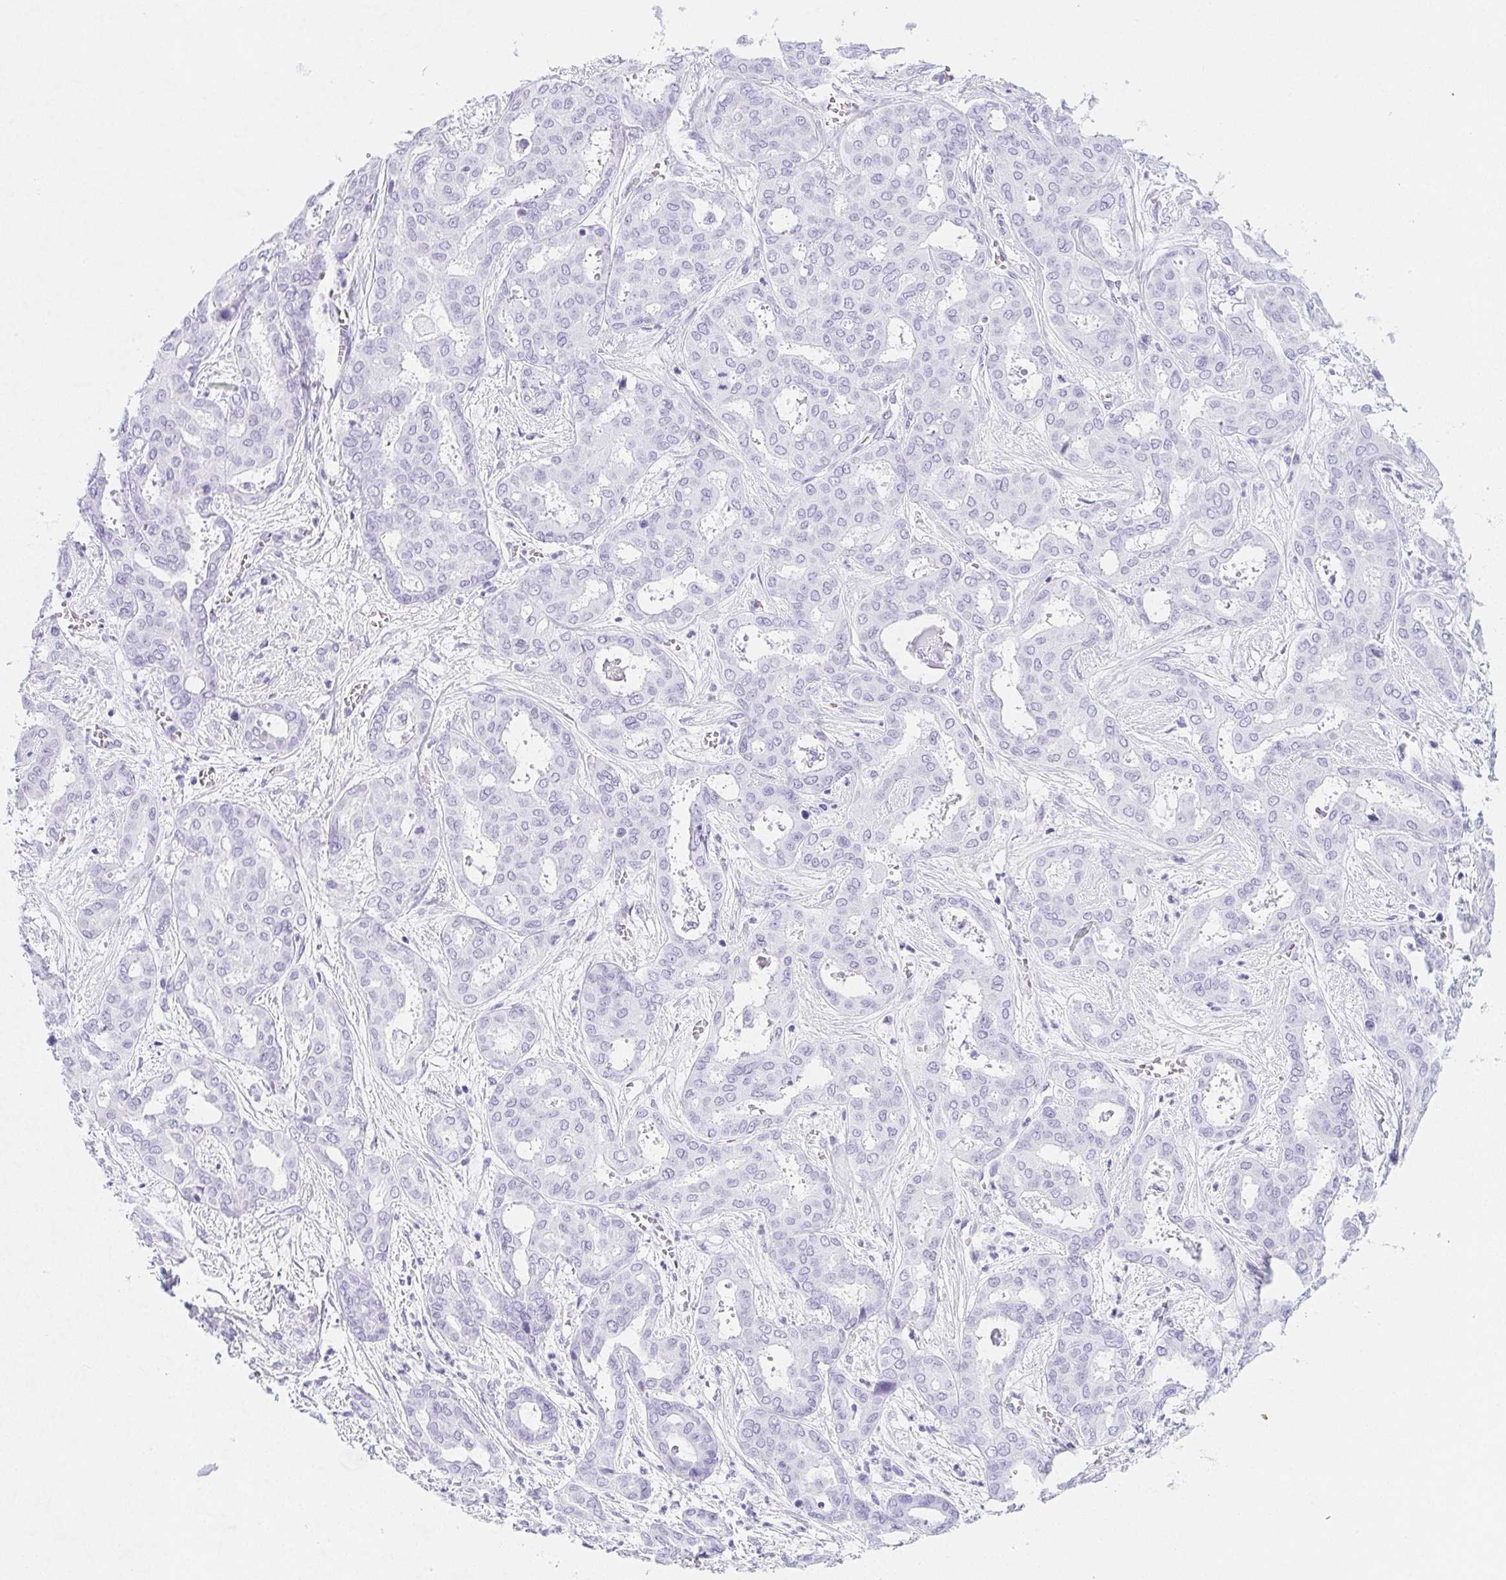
{"staining": {"intensity": "negative", "quantity": "none", "location": "none"}, "tissue": "liver cancer", "cell_type": "Tumor cells", "image_type": "cancer", "snomed": [{"axis": "morphology", "description": "Cholangiocarcinoma"}, {"axis": "topography", "description": "Liver"}], "caption": "Human liver cholangiocarcinoma stained for a protein using immunohistochemistry (IHC) reveals no expression in tumor cells.", "gene": "ZBBX", "patient": {"sex": "female", "age": 64}}